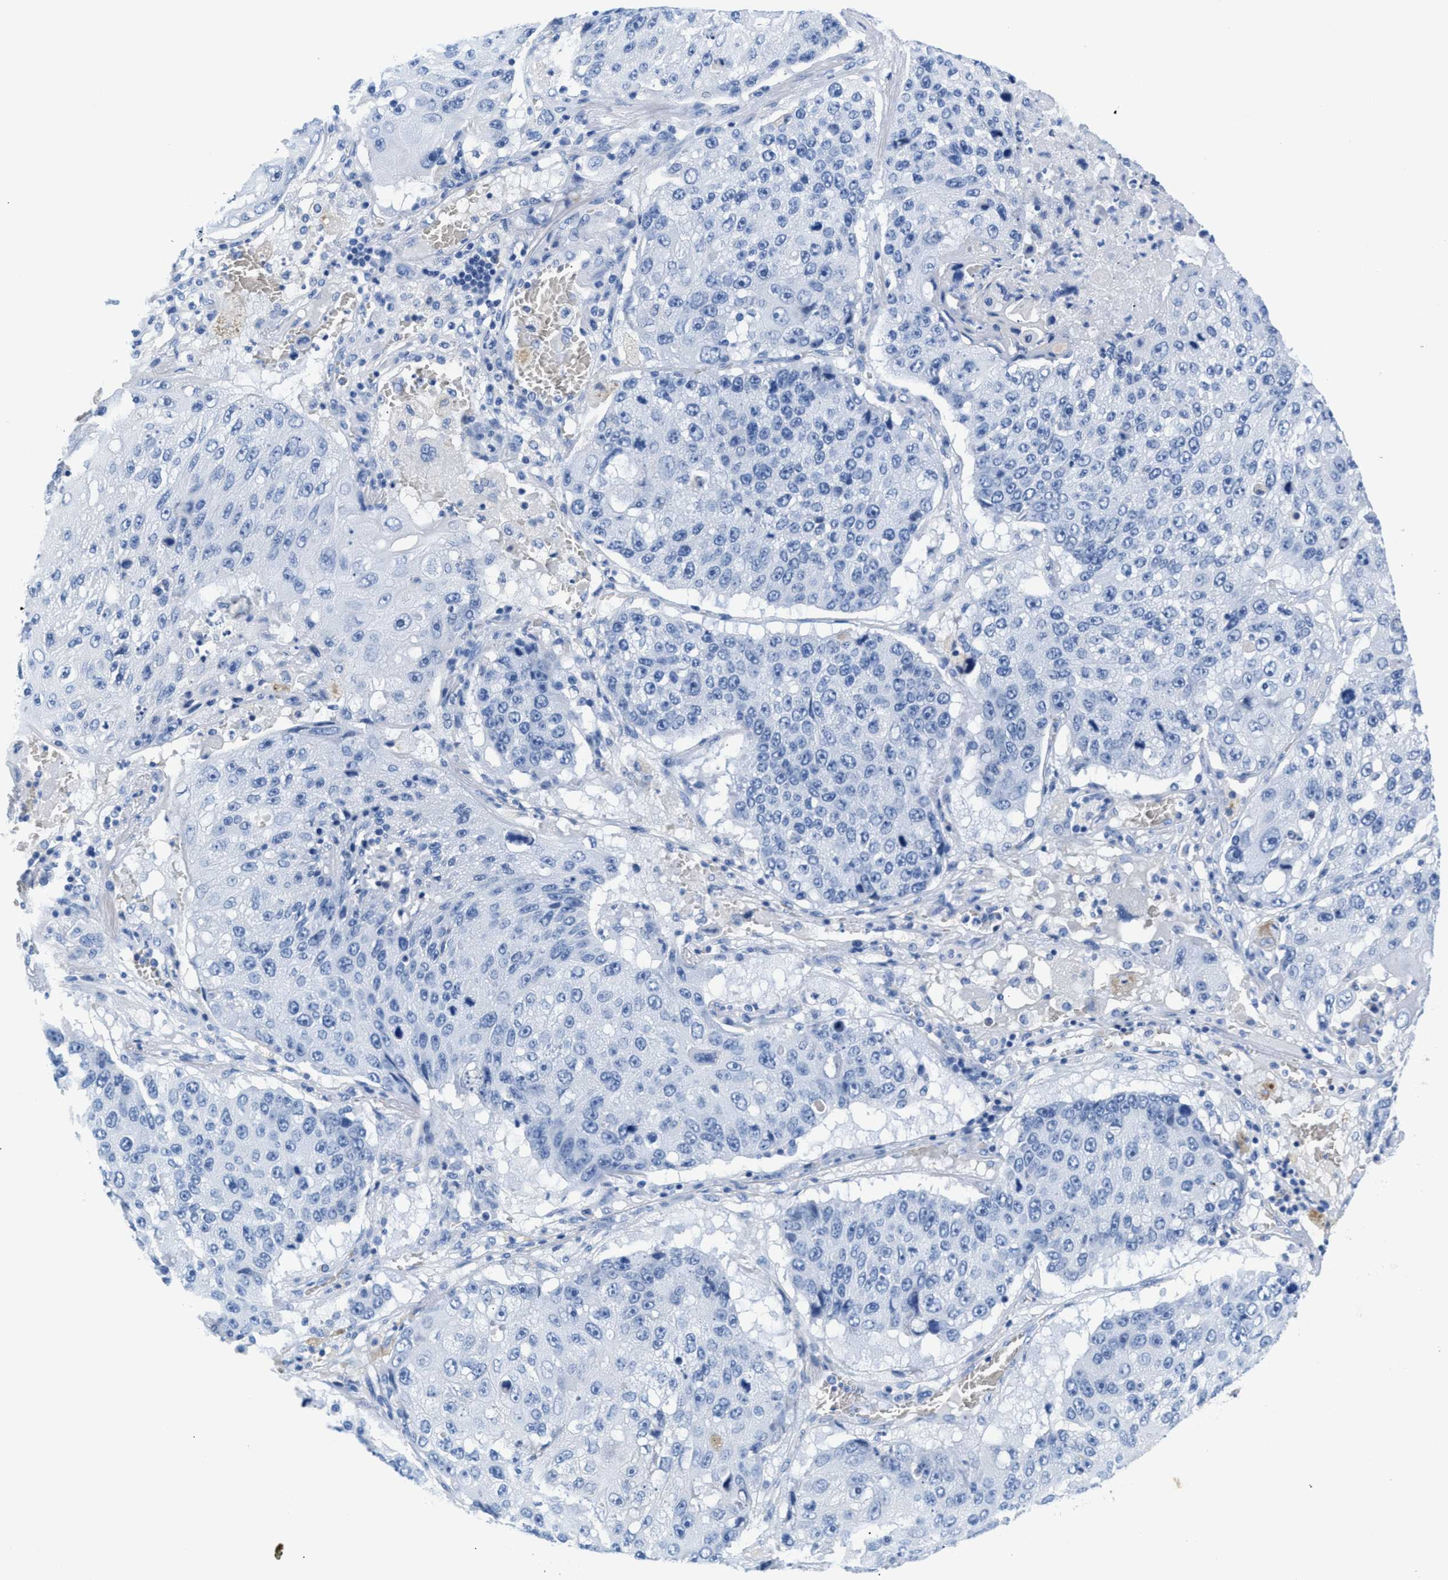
{"staining": {"intensity": "negative", "quantity": "none", "location": "none"}, "tissue": "lung cancer", "cell_type": "Tumor cells", "image_type": "cancer", "snomed": [{"axis": "morphology", "description": "Squamous cell carcinoma, NOS"}, {"axis": "topography", "description": "Lung"}], "caption": "This is an IHC micrograph of human squamous cell carcinoma (lung). There is no positivity in tumor cells.", "gene": "SLFN13", "patient": {"sex": "male", "age": 61}}